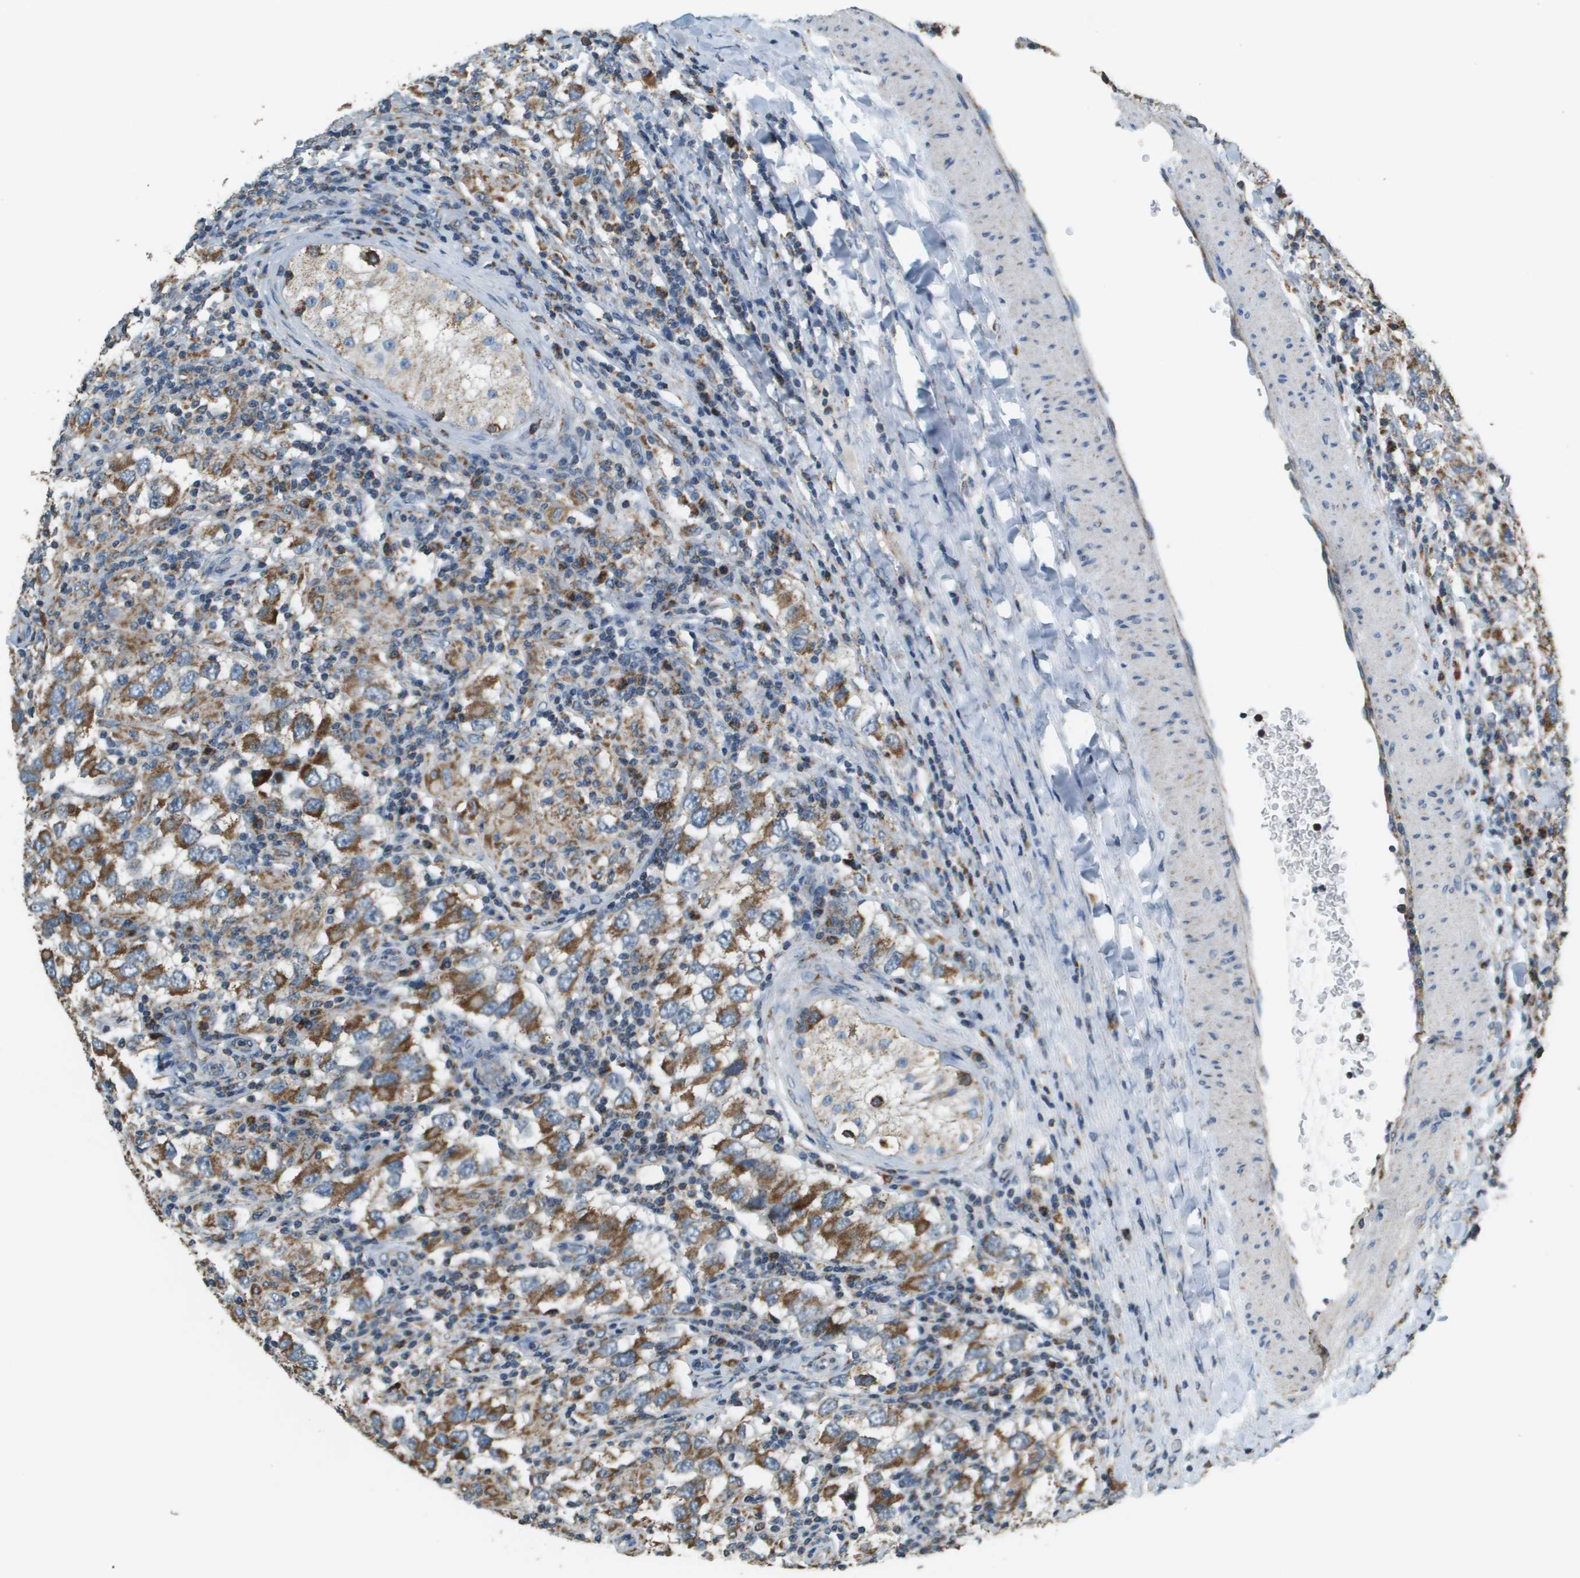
{"staining": {"intensity": "moderate", "quantity": "25%-75%", "location": "cytoplasmic/membranous"}, "tissue": "testis cancer", "cell_type": "Tumor cells", "image_type": "cancer", "snomed": [{"axis": "morphology", "description": "Carcinoma, Embryonal, NOS"}, {"axis": "topography", "description": "Testis"}], "caption": "Testis embryonal carcinoma stained with a brown dye exhibits moderate cytoplasmic/membranous positive staining in approximately 25%-75% of tumor cells.", "gene": "FH", "patient": {"sex": "male", "age": 21}}